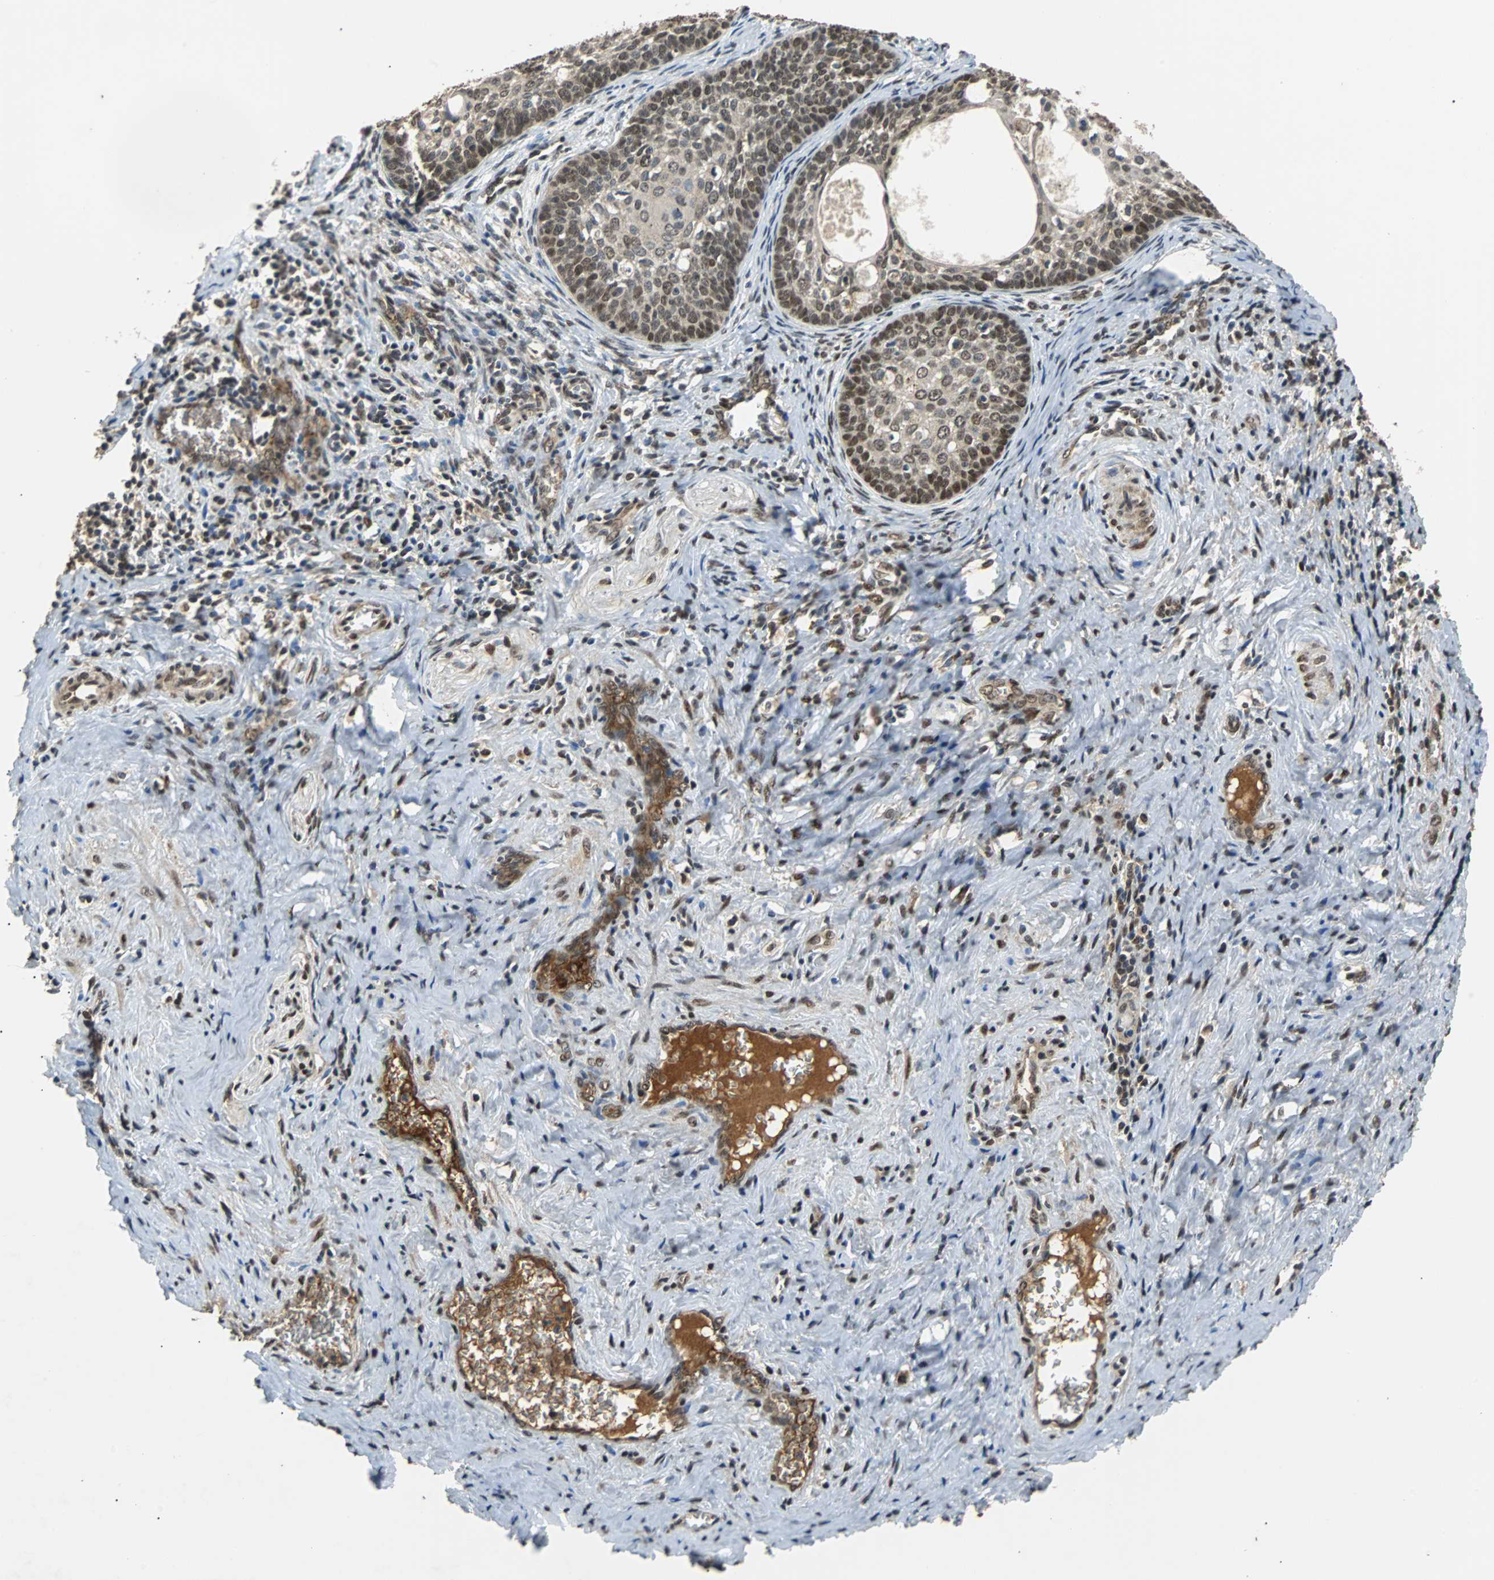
{"staining": {"intensity": "weak", "quantity": ">75%", "location": "nuclear"}, "tissue": "cervical cancer", "cell_type": "Tumor cells", "image_type": "cancer", "snomed": [{"axis": "morphology", "description": "Squamous cell carcinoma, NOS"}, {"axis": "topography", "description": "Cervix"}], "caption": "Immunohistochemical staining of human cervical cancer (squamous cell carcinoma) shows low levels of weak nuclear protein expression in approximately >75% of tumor cells. (brown staining indicates protein expression, while blue staining denotes nuclei).", "gene": "PHC1", "patient": {"sex": "female", "age": 33}}